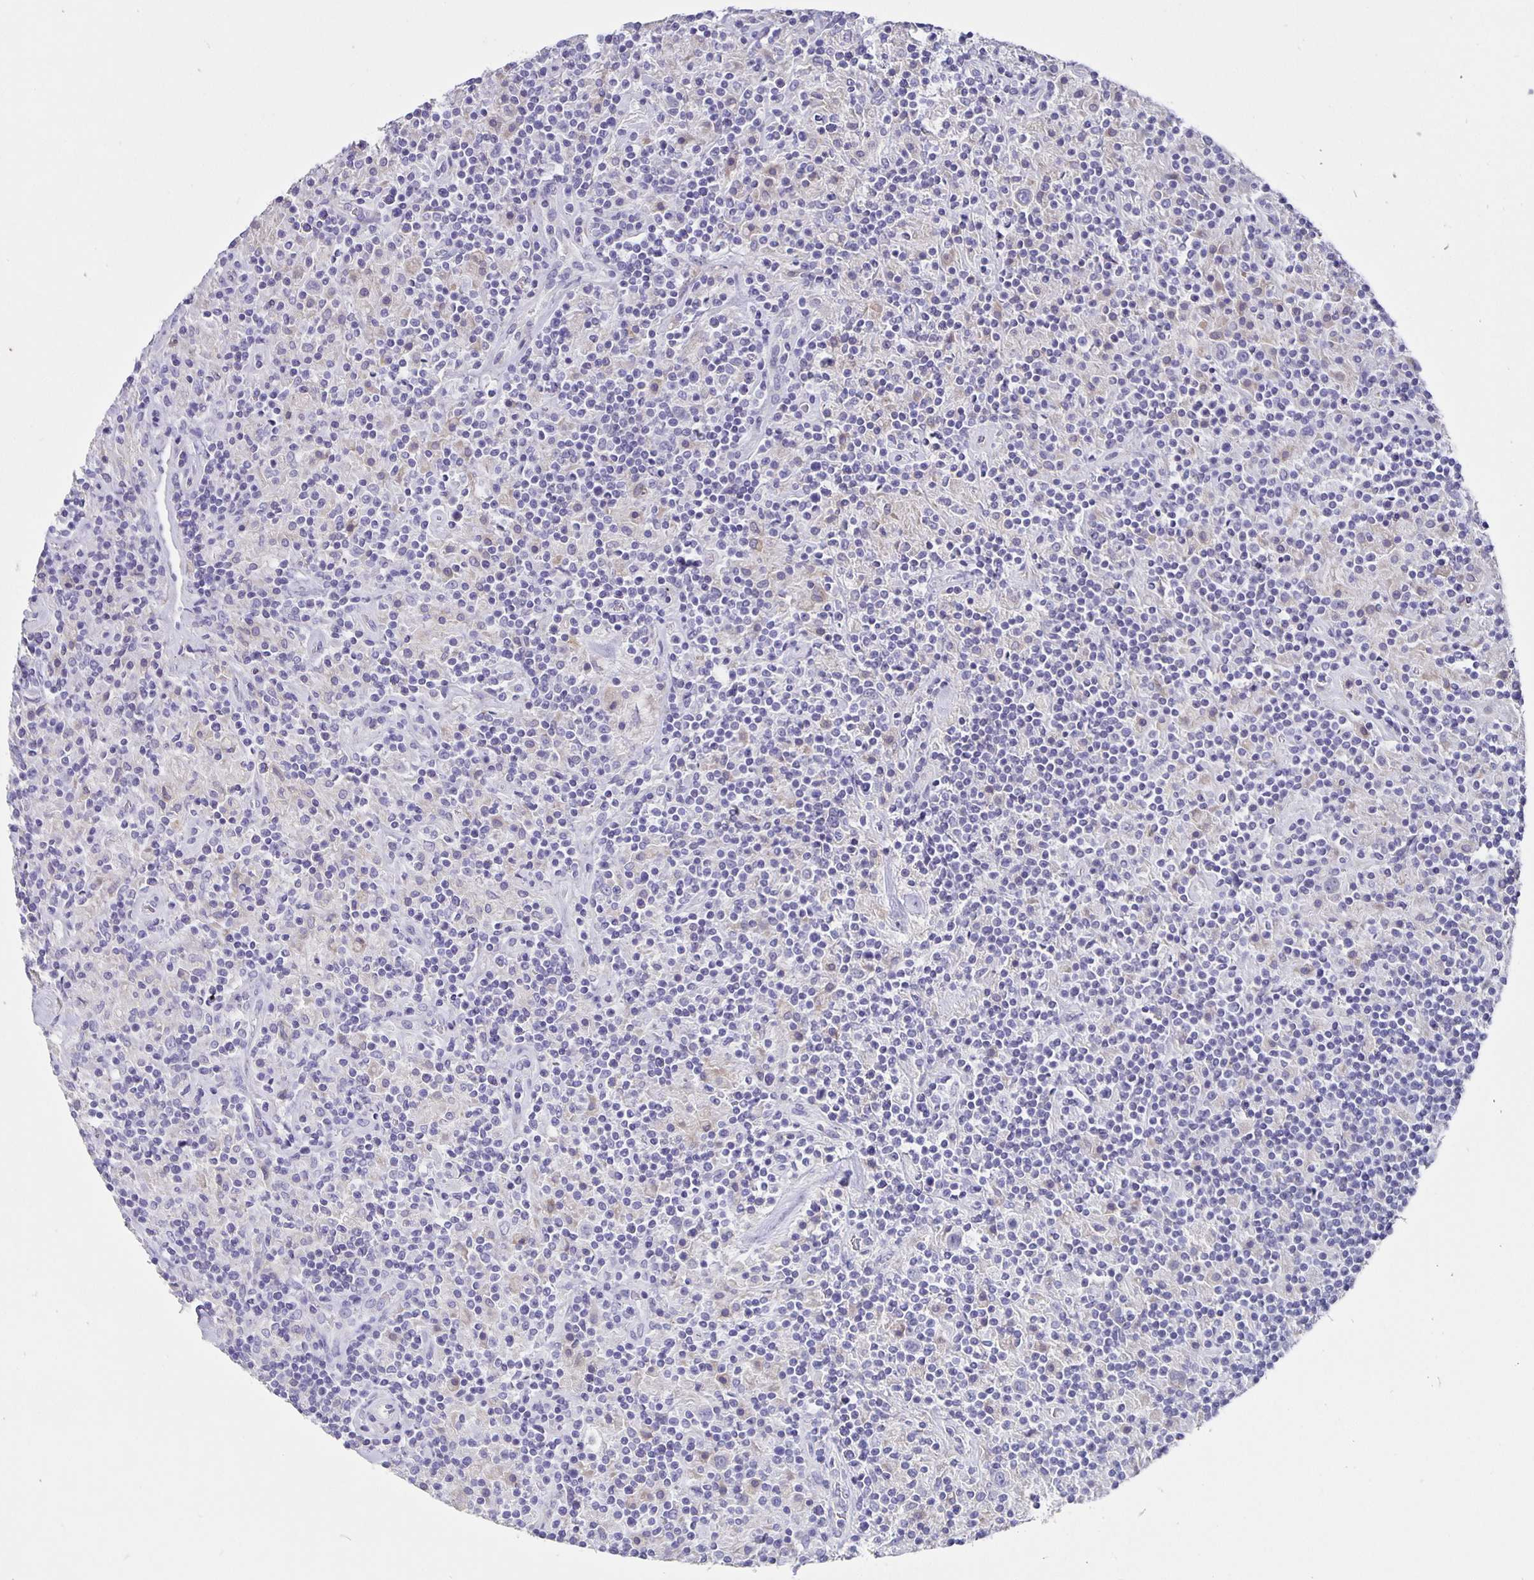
{"staining": {"intensity": "negative", "quantity": "none", "location": "none"}, "tissue": "lymphoma", "cell_type": "Tumor cells", "image_type": "cancer", "snomed": [{"axis": "morphology", "description": "Hodgkin's disease, NOS"}, {"axis": "topography", "description": "Lymph node"}], "caption": "DAB (3,3'-diaminobenzidine) immunohistochemical staining of human lymphoma exhibits no significant expression in tumor cells.", "gene": "CFAP74", "patient": {"sex": "male", "age": 70}}